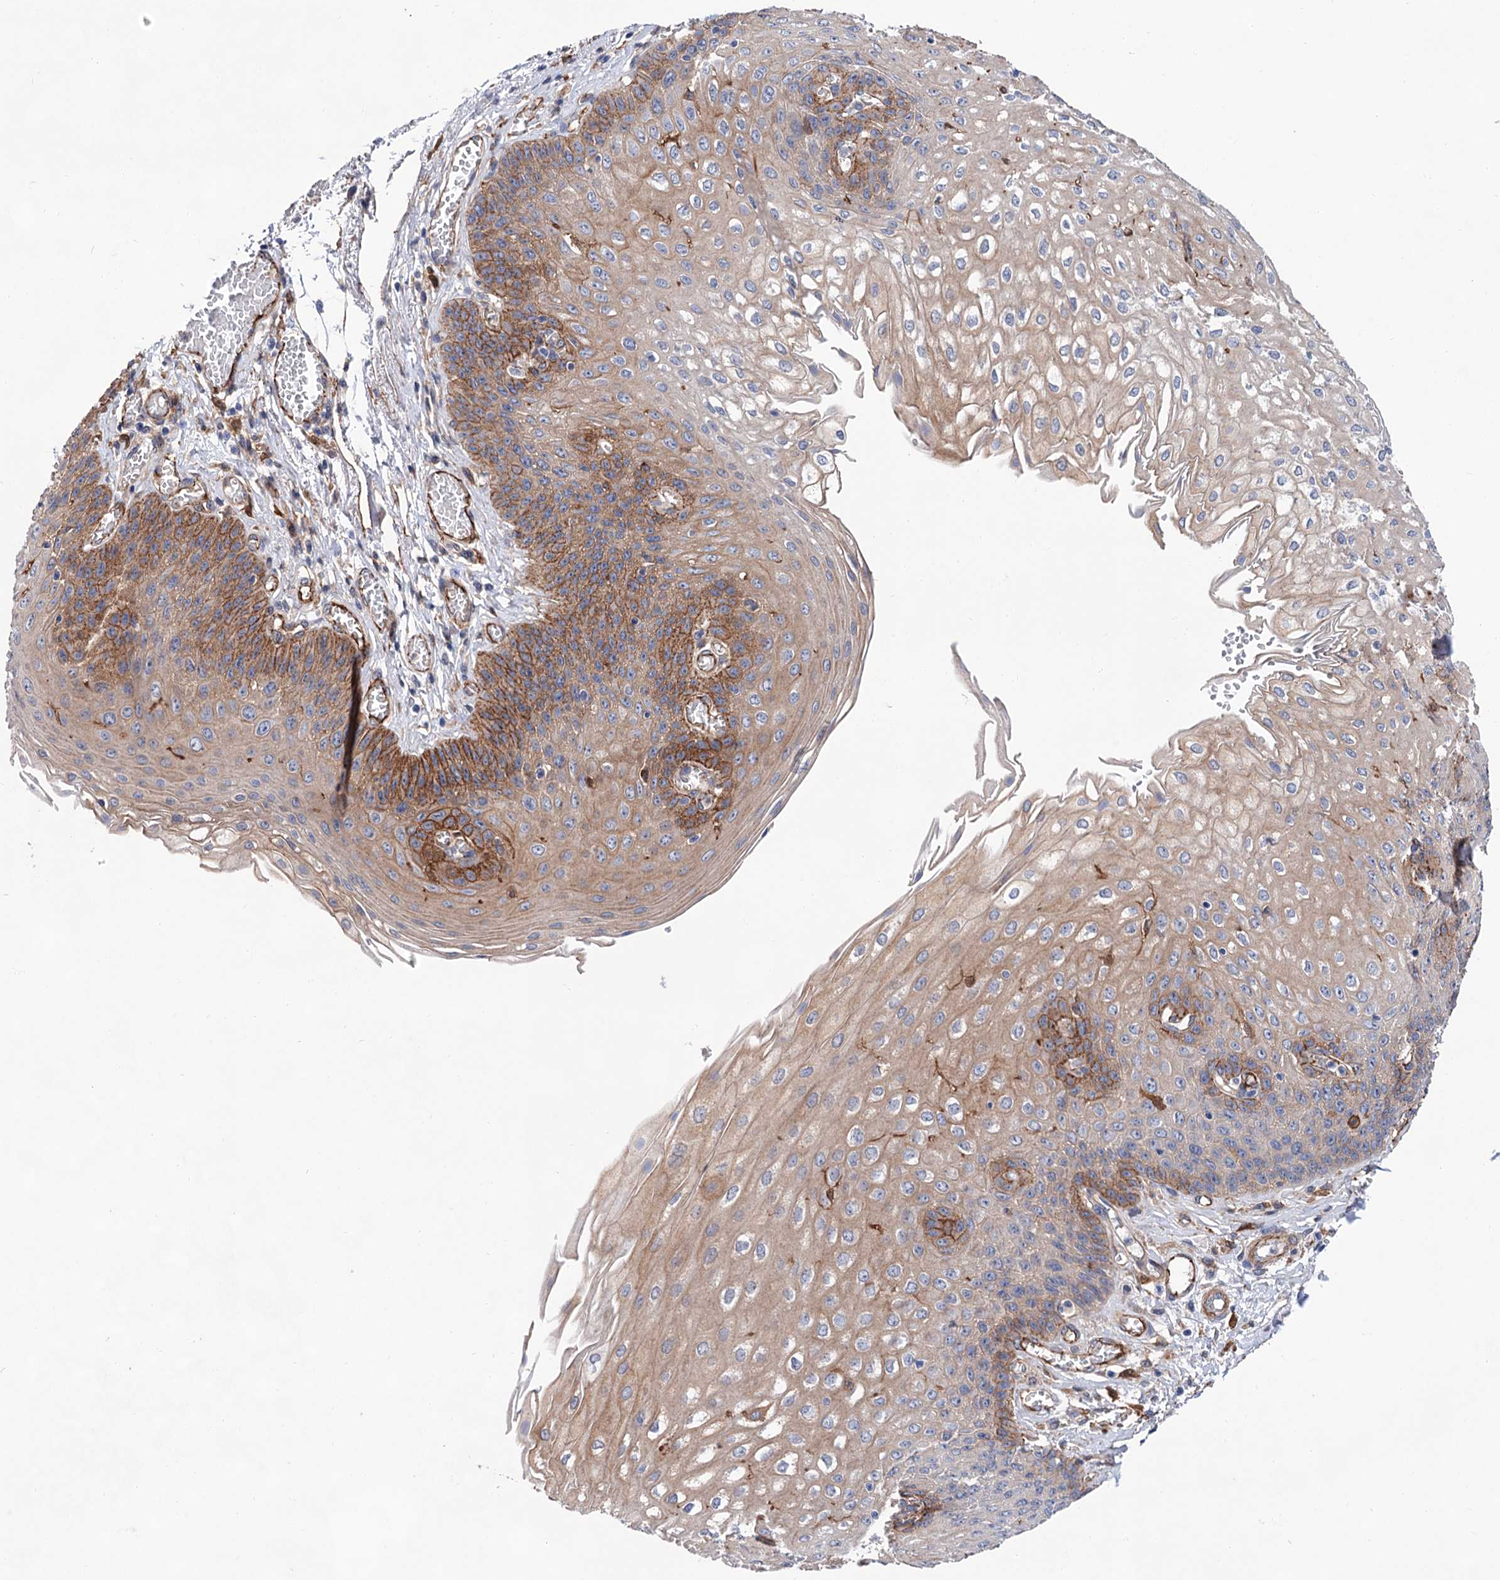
{"staining": {"intensity": "moderate", "quantity": ">75%", "location": "cytoplasmic/membranous"}, "tissue": "esophagus", "cell_type": "Squamous epithelial cells", "image_type": "normal", "snomed": [{"axis": "morphology", "description": "Normal tissue, NOS"}, {"axis": "topography", "description": "Esophagus"}], "caption": "A micrograph of human esophagus stained for a protein shows moderate cytoplasmic/membranous brown staining in squamous epithelial cells.", "gene": "TMTC3", "patient": {"sex": "male", "age": 81}}